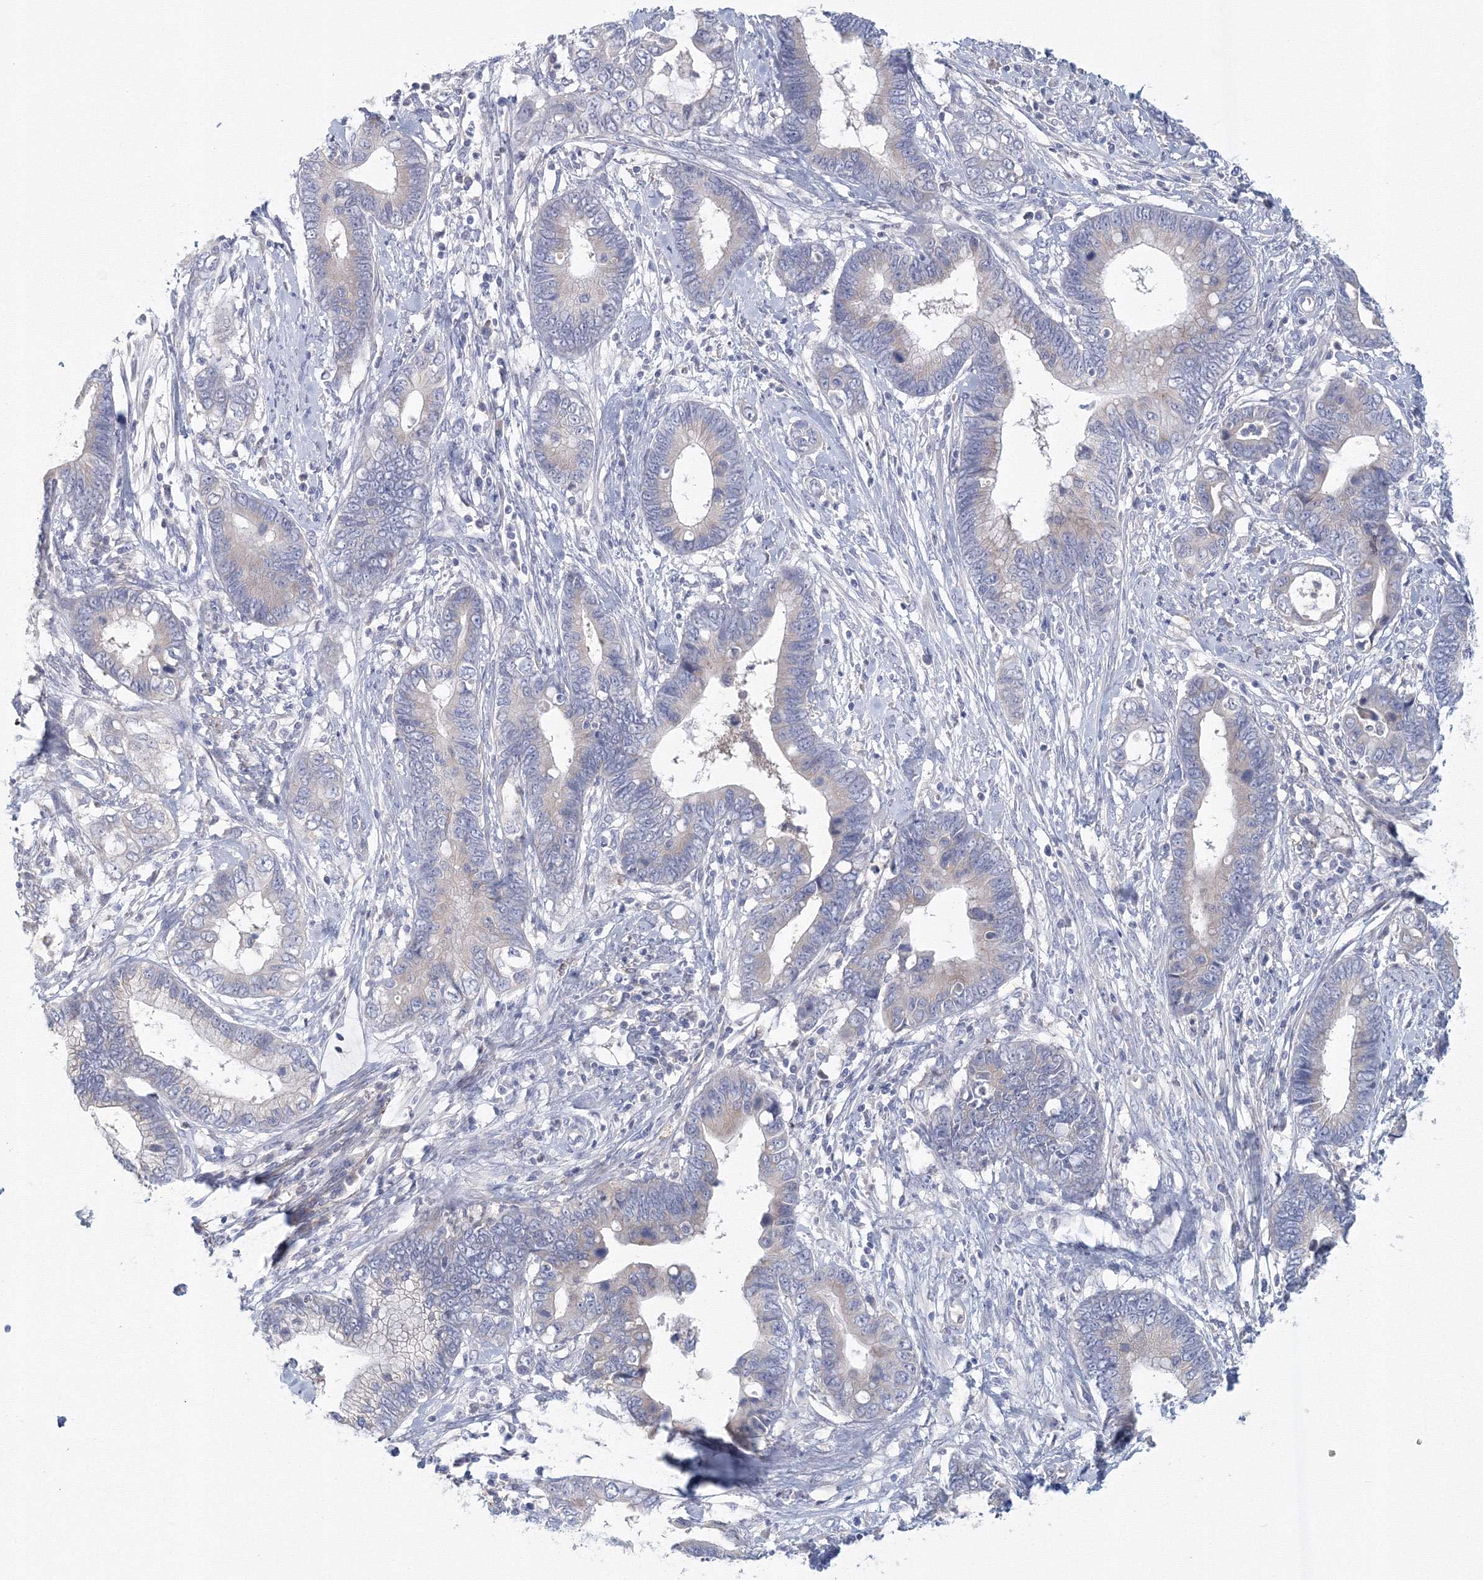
{"staining": {"intensity": "negative", "quantity": "none", "location": "none"}, "tissue": "cervical cancer", "cell_type": "Tumor cells", "image_type": "cancer", "snomed": [{"axis": "morphology", "description": "Adenocarcinoma, NOS"}, {"axis": "topography", "description": "Cervix"}], "caption": "Cervical cancer stained for a protein using immunohistochemistry (IHC) reveals no expression tumor cells.", "gene": "TACC2", "patient": {"sex": "female", "age": 44}}